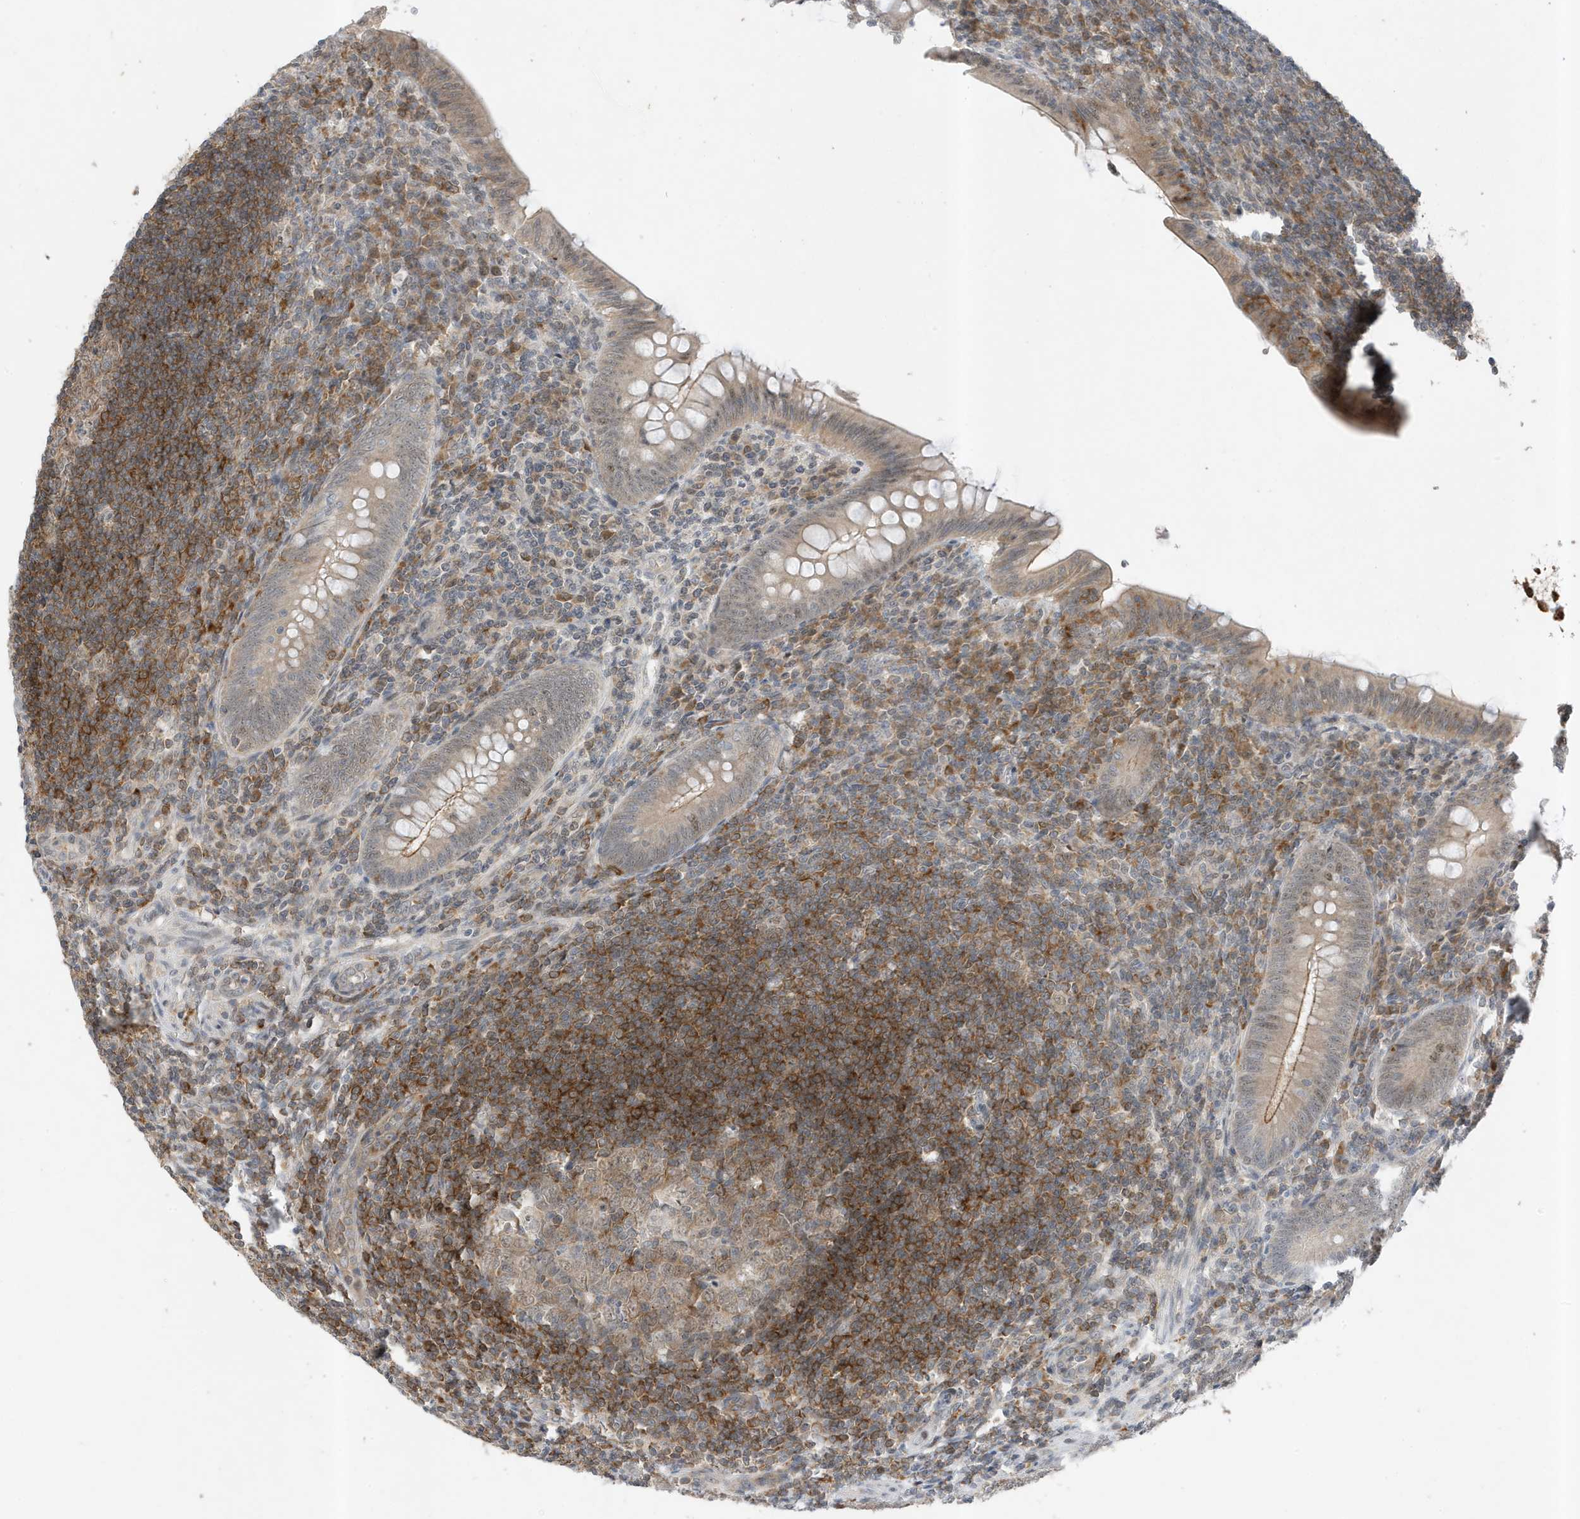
{"staining": {"intensity": "moderate", "quantity": "<25%", "location": "cytoplasmic/membranous"}, "tissue": "appendix", "cell_type": "Glandular cells", "image_type": "normal", "snomed": [{"axis": "morphology", "description": "Normal tissue, NOS"}, {"axis": "topography", "description": "Appendix"}], "caption": "Immunohistochemistry (IHC) of benign human appendix shows low levels of moderate cytoplasmic/membranous staining in approximately <25% of glandular cells.", "gene": "MAST3", "patient": {"sex": "male", "age": 14}}